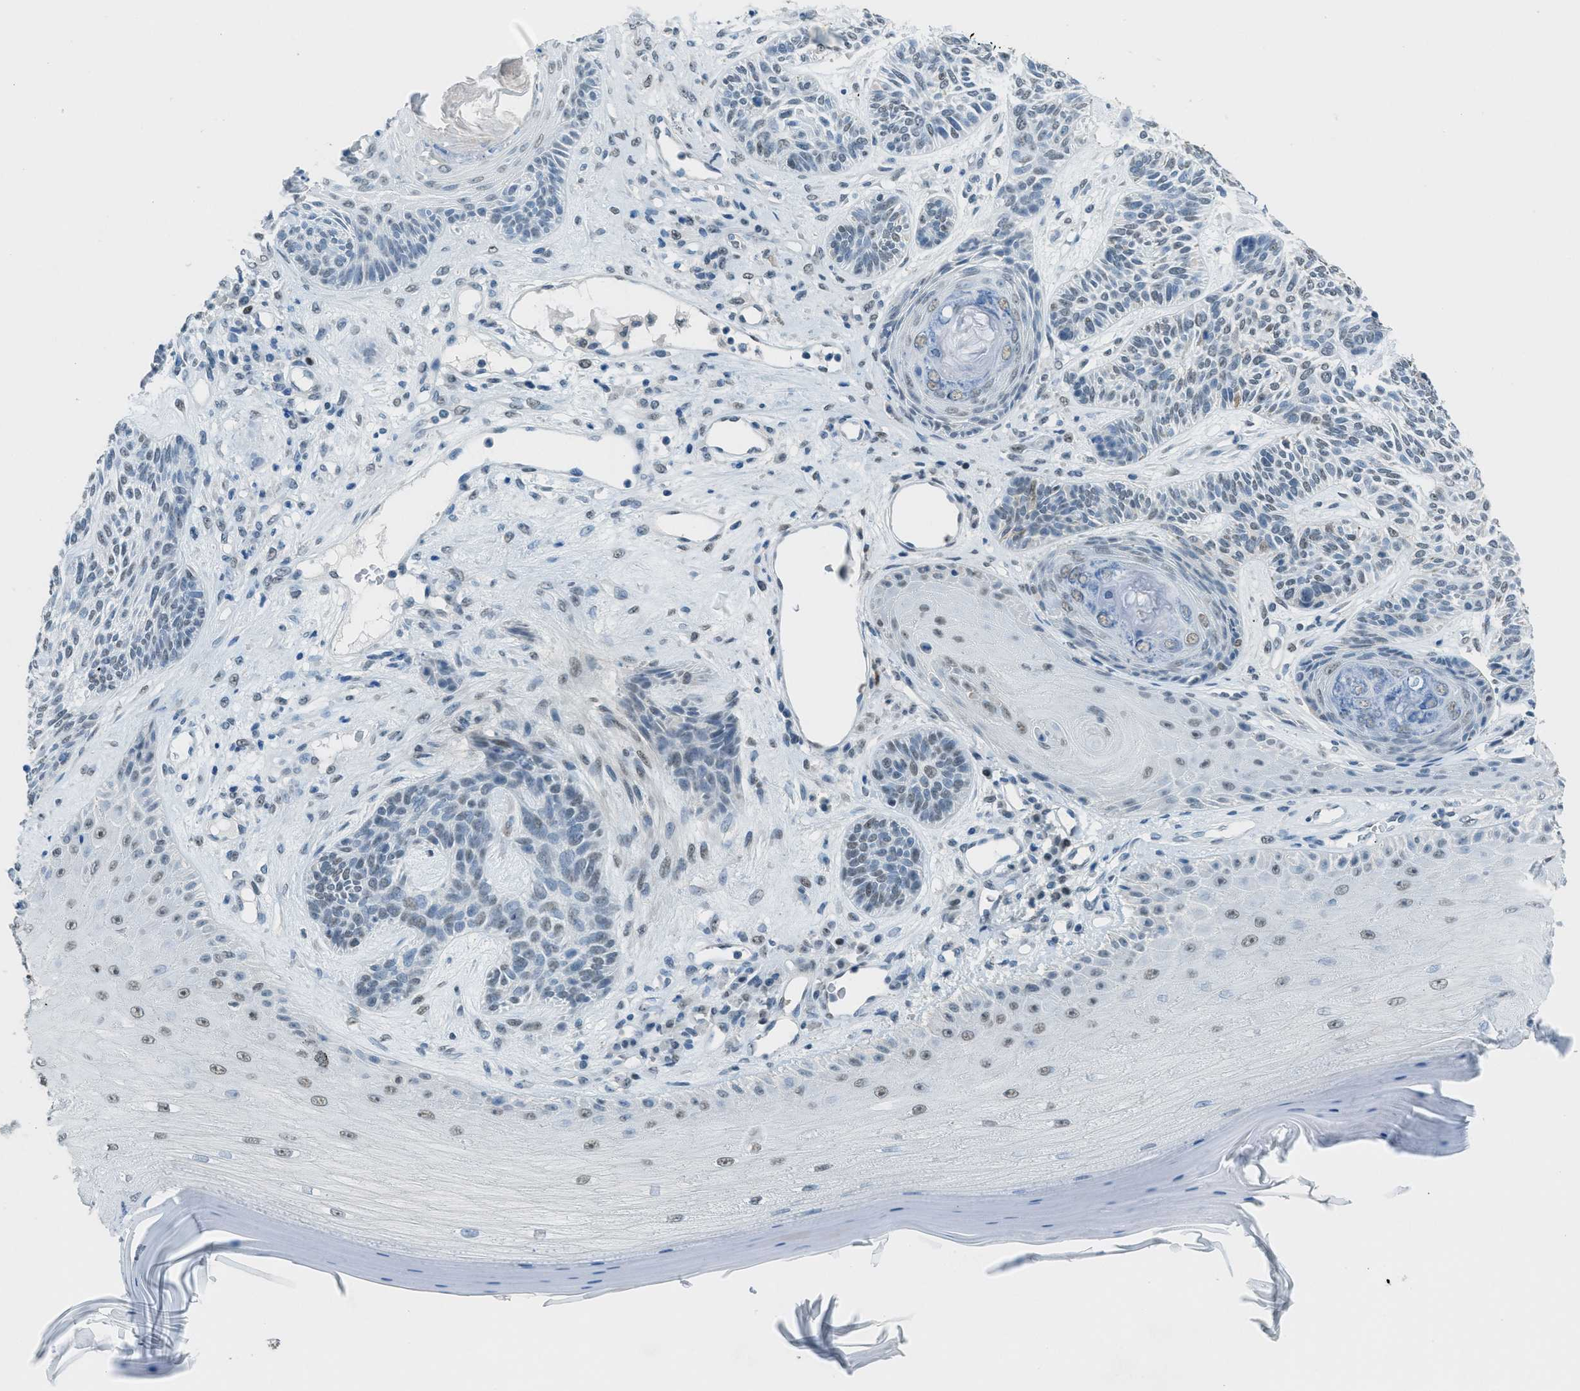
{"staining": {"intensity": "weak", "quantity": "<25%", "location": "nuclear"}, "tissue": "skin cancer", "cell_type": "Tumor cells", "image_type": "cancer", "snomed": [{"axis": "morphology", "description": "Basal cell carcinoma"}, {"axis": "topography", "description": "Skin"}], "caption": "This is a micrograph of IHC staining of skin cancer, which shows no staining in tumor cells.", "gene": "TTC13", "patient": {"sex": "male", "age": 55}}